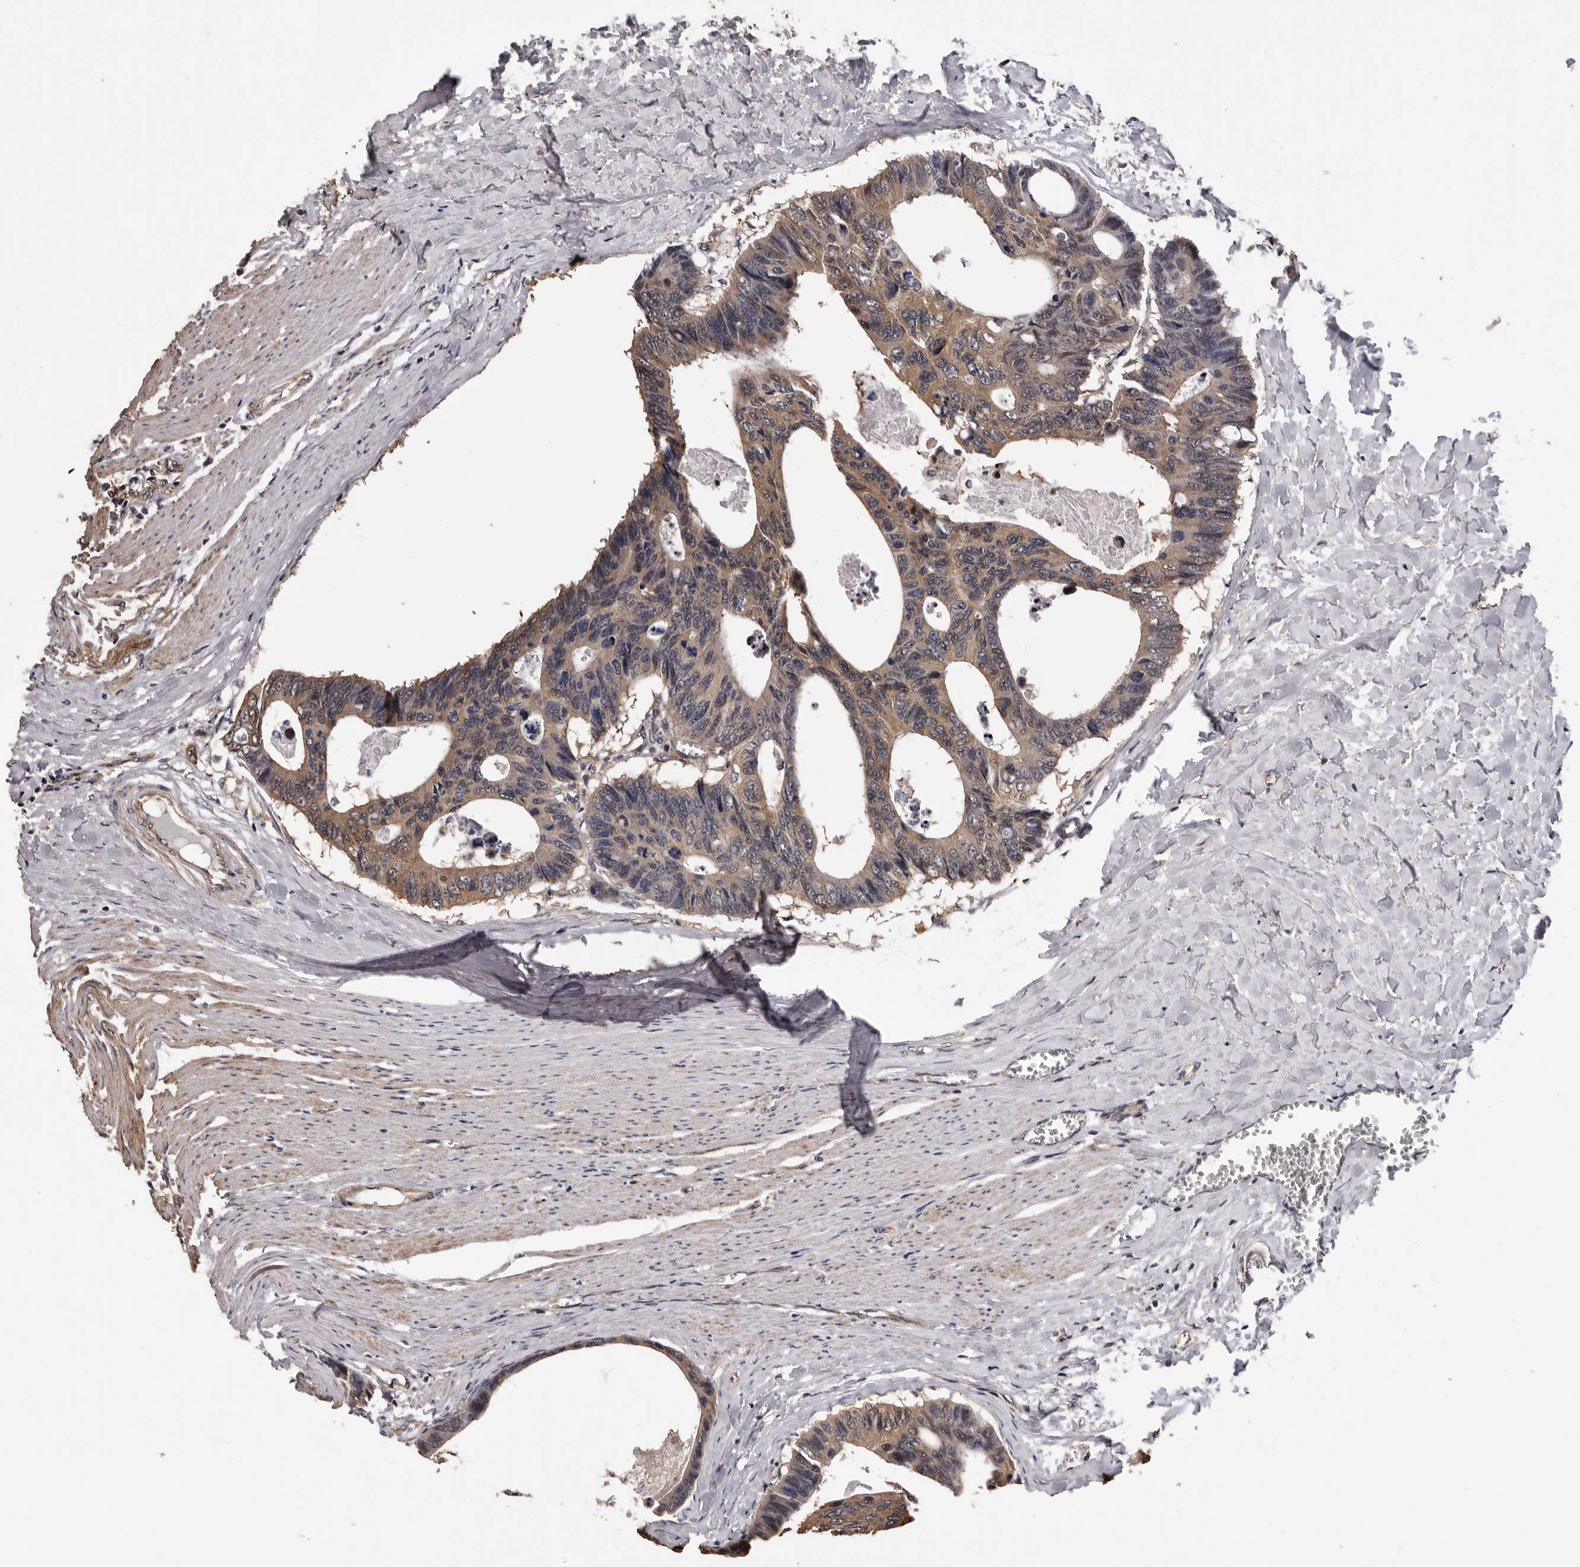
{"staining": {"intensity": "moderate", "quantity": ">75%", "location": "cytoplasmic/membranous"}, "tissue": "colorectal cancer", "cell_type": "Tumor cells", "image_type": "cancer", "snomed": [{"axis": "morphology", "description": "Adenocarcinoma, NOS"}, {"axis": "topography", "description": "Colon"}], "caption": "A brown stain labels moderate cytoplasmic/membranous positivity of a protein in colorectal cancer tumor cells.", "gene": "ADAMTS2", "patient": {"sex": "female", "age": 55}}